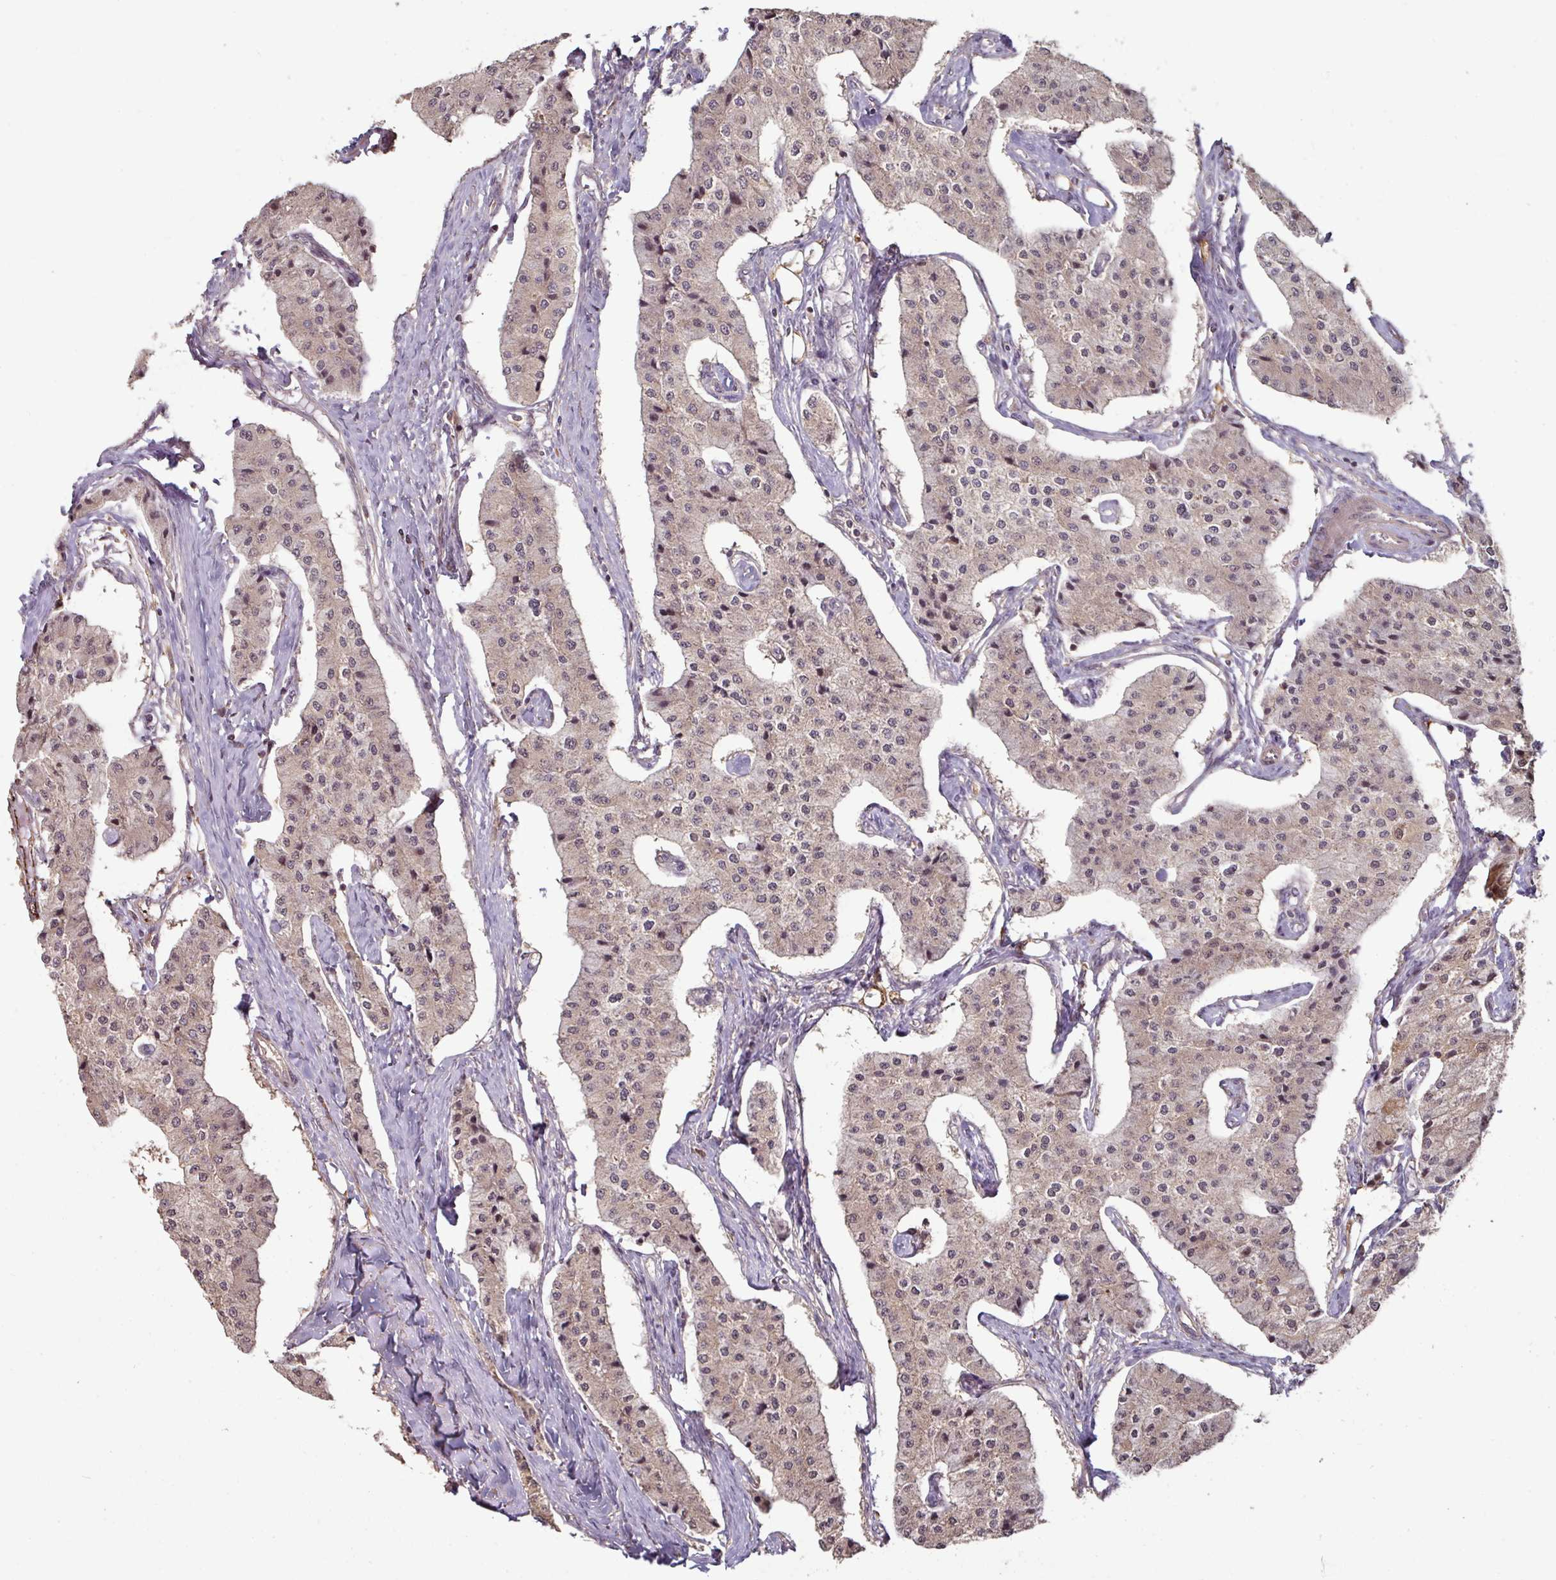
{"staining": {"intensity": "weak", "quantity": "25%-75%", "location": "cytoplasmic/membranous,nuclear"}, "tissue": "carcinoid", "cell_type": "Tumor cells", "image_type": "cancer", "snomed": [{"axis": "morphology", "description": "Carcinoid, malignant, NOS"}, {"axis": "topography", "description": "Colon"}], "caption": "IHC of human carcinoid (malignant) shows low levels of weak cytoplasmic/membranous and nuclear expression in about 25%-75% of tumor cells. The protein is stained brown, and the nuclei are stained in blue (DAB IHC with brightfield microscopy, high magnification).", "gene": "OR2D3", "patient": {"sex": "female", "age": 52}}